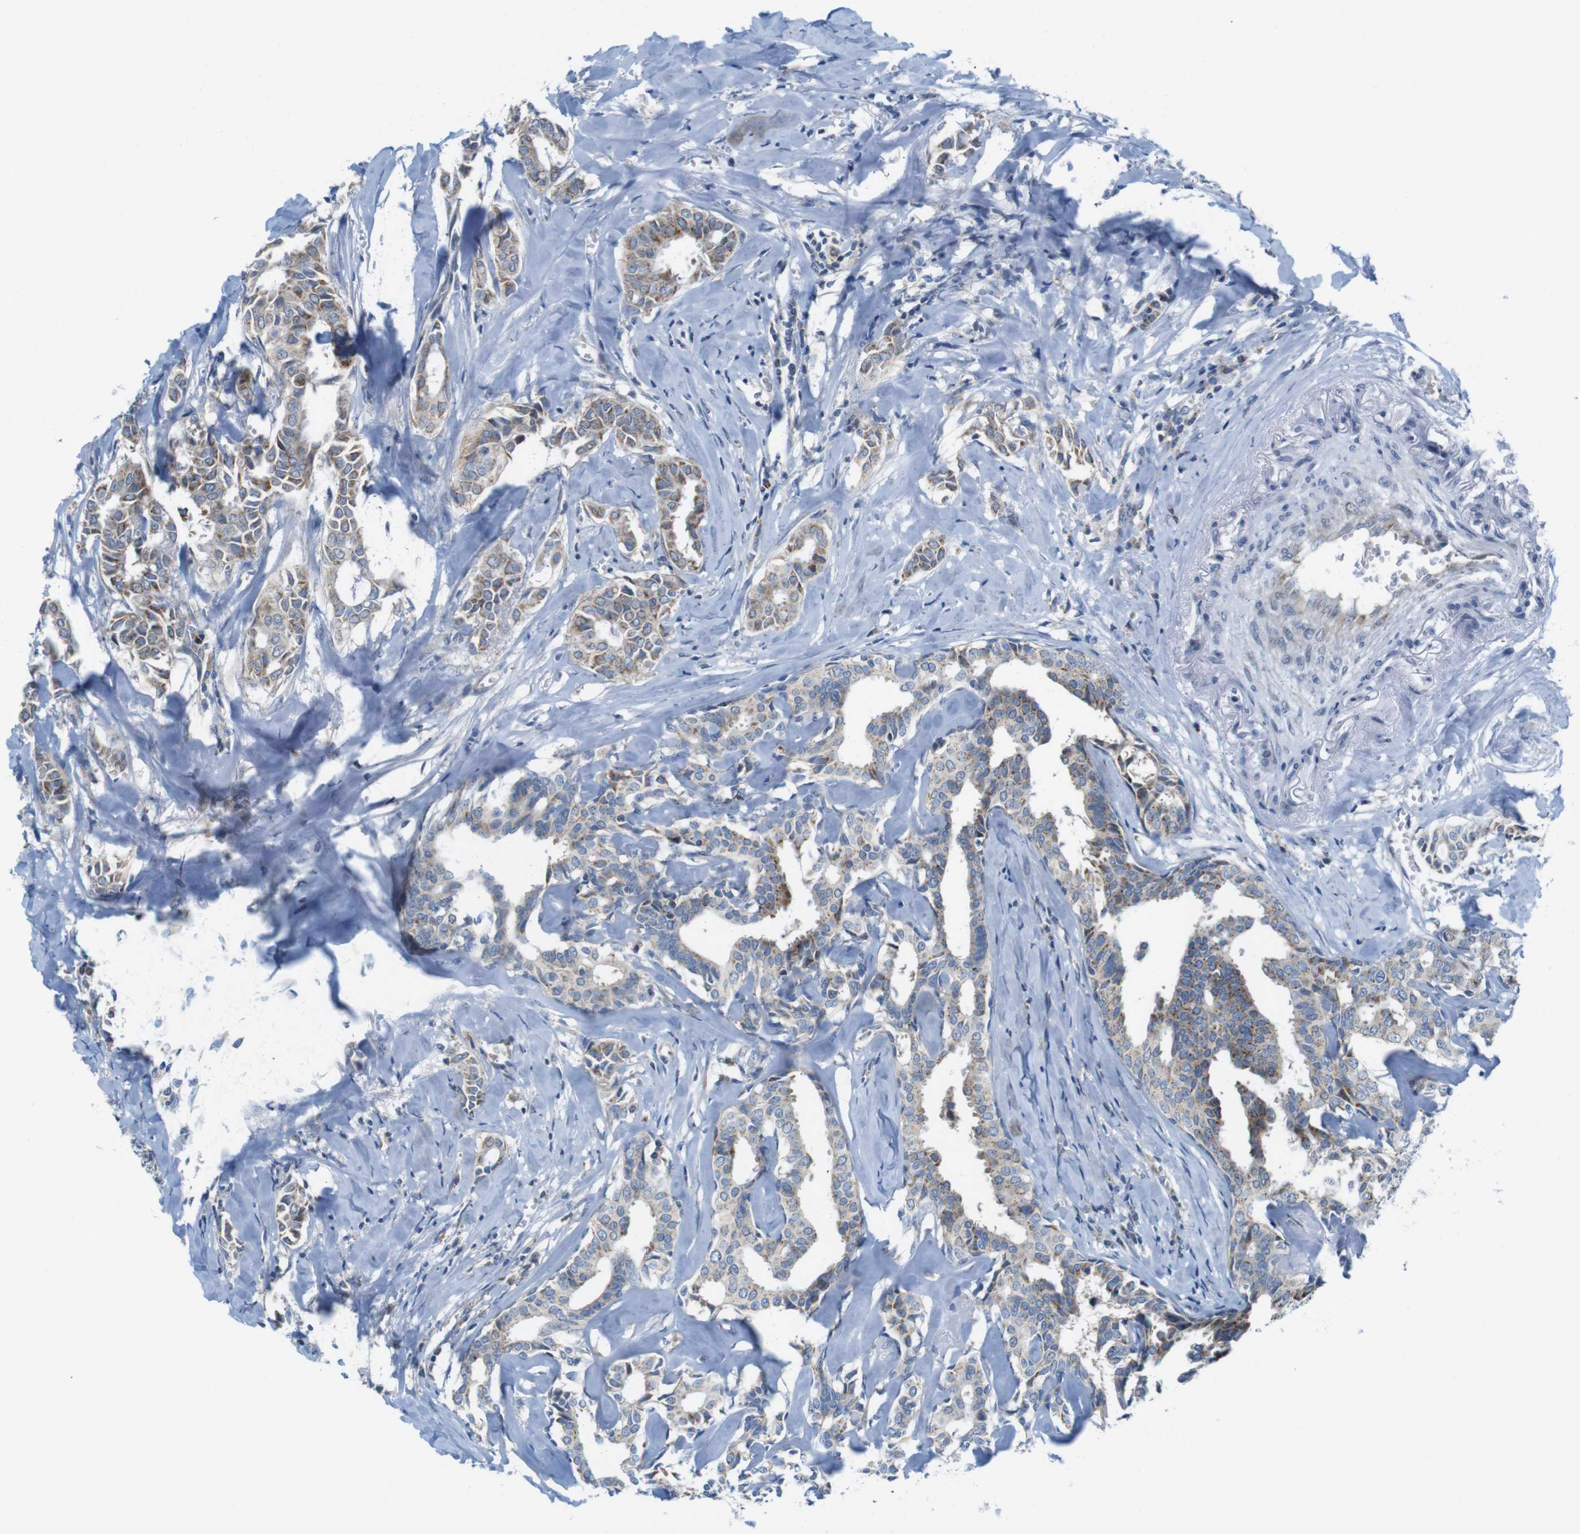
{"staining": {"intensity": "moderate", "quantity": ">75%", "location": "cytoplasmic/membranous"}, "tissue": "head and neck cancer", "cell_type": "Tumor cells", "image_type": "cancer", "snomed": [{"axis": "morphology", "description": "Adenocarcinoma, NOS"}, {"axis": "topography", "description": "Salivary gland"}, {"axis": "topography", "description": "Head-Neck"}], "caption": "This micrograph displays IHC staining of head and neck cancer (adenocarcinoma), with medium moderate cytoplasmic/membranous expression in about >75% of tumor cells.", "gene": "MARCHF1", "patient": {"sex": "female", "age": 59}}